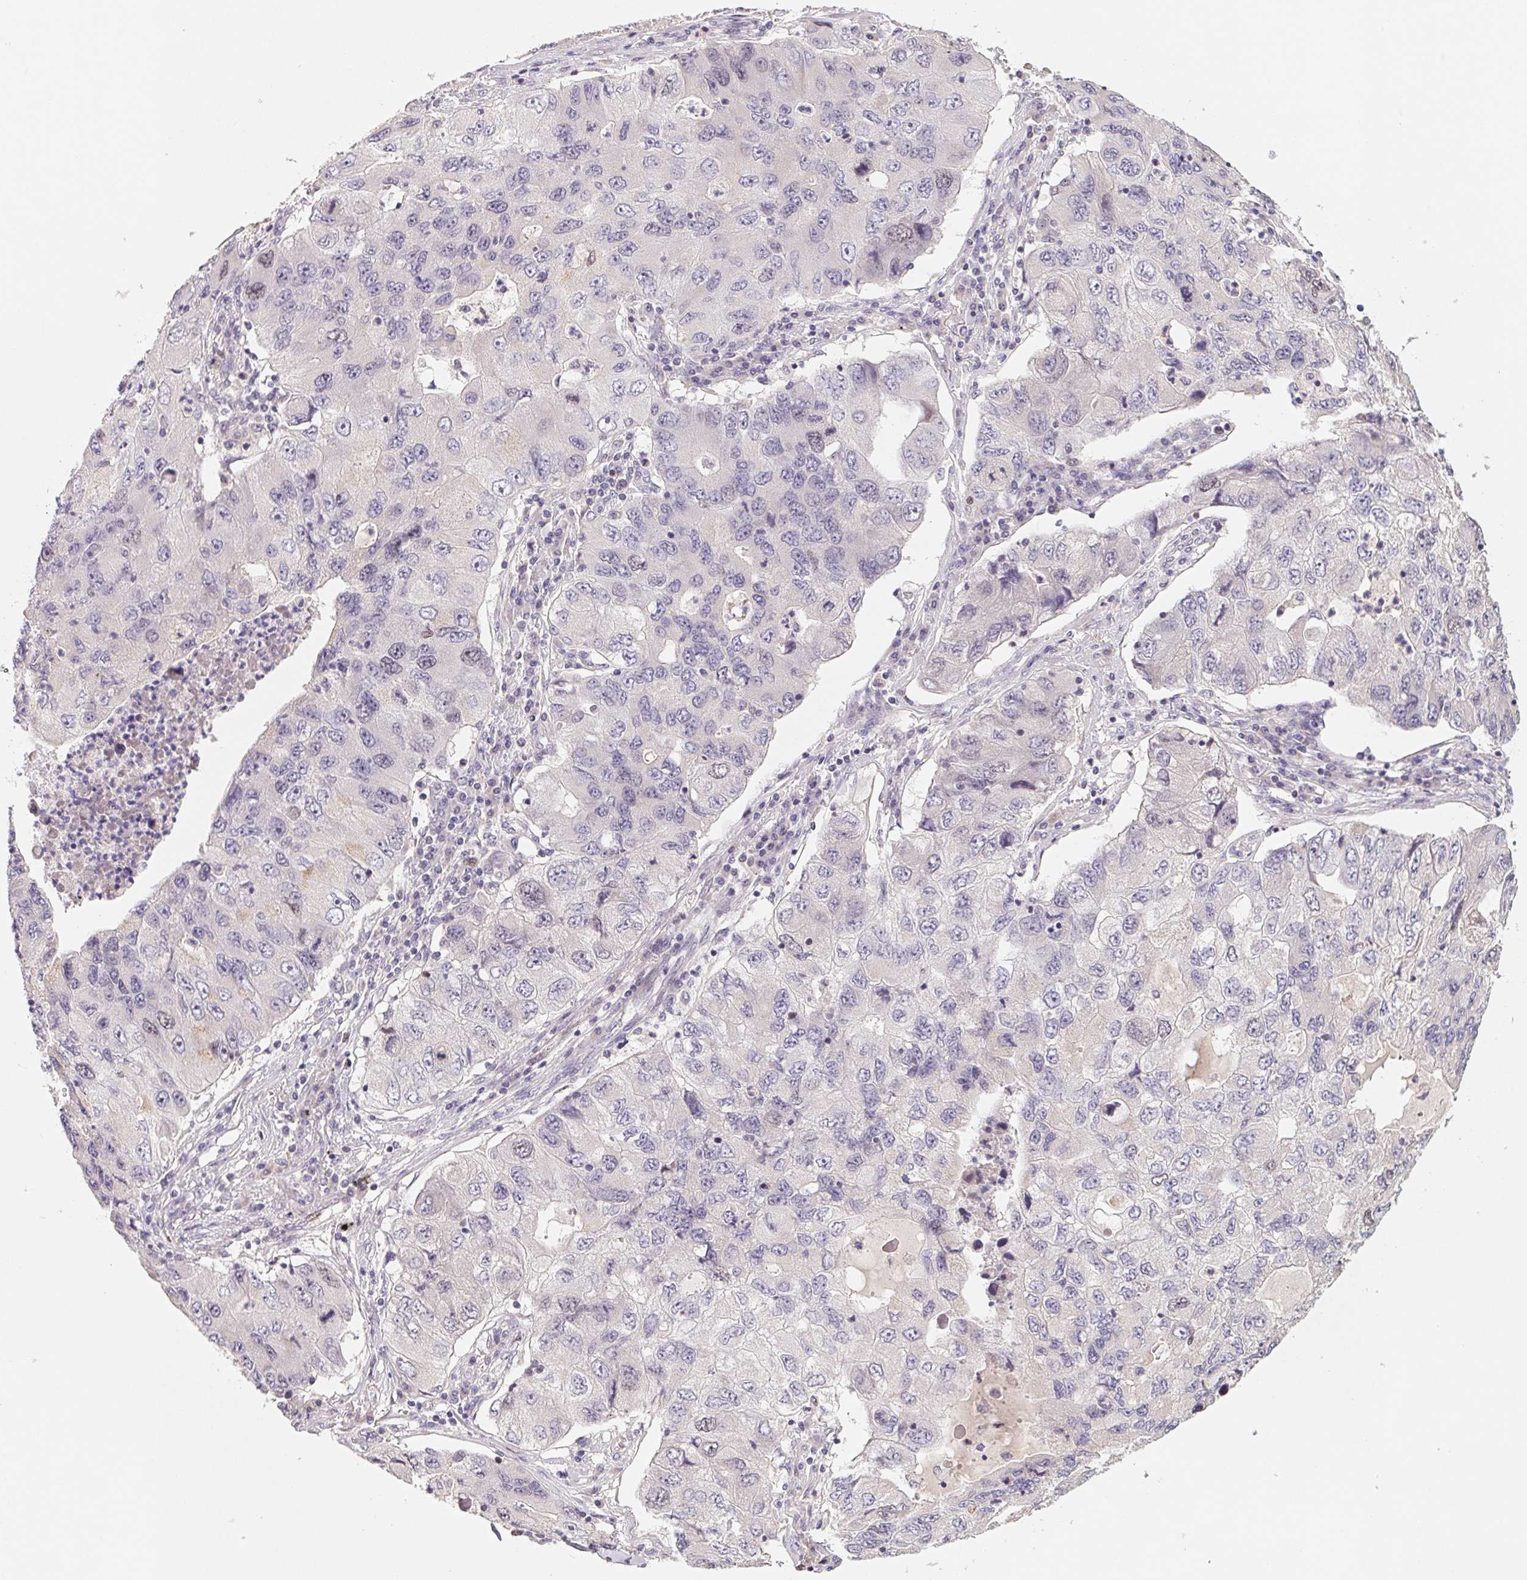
{"staining": {"intensity": "negative", "quantity": "none", "location": "none"}, "tissue": "lung cancer", "cell_type": "Tumor cells", "image_type": "cancer", "snomed": [{"axis": "morphology", "description": "Adenocarcinoma, NOS"}, {"axis": "morphology", "description": "Adenocarcinoma, metastatic, NOS"}, {"axis": "topography", "description": "Lymph node"}, {"axis": "topography", "description": "Lung"}], "caption": "Immunohistochemistry of human metastatic adenocarcinoma (lung) exhibits no positivity in tumor cells.", "gene": "KIFC1", "patient": {"sex": "female", "age": 54}}